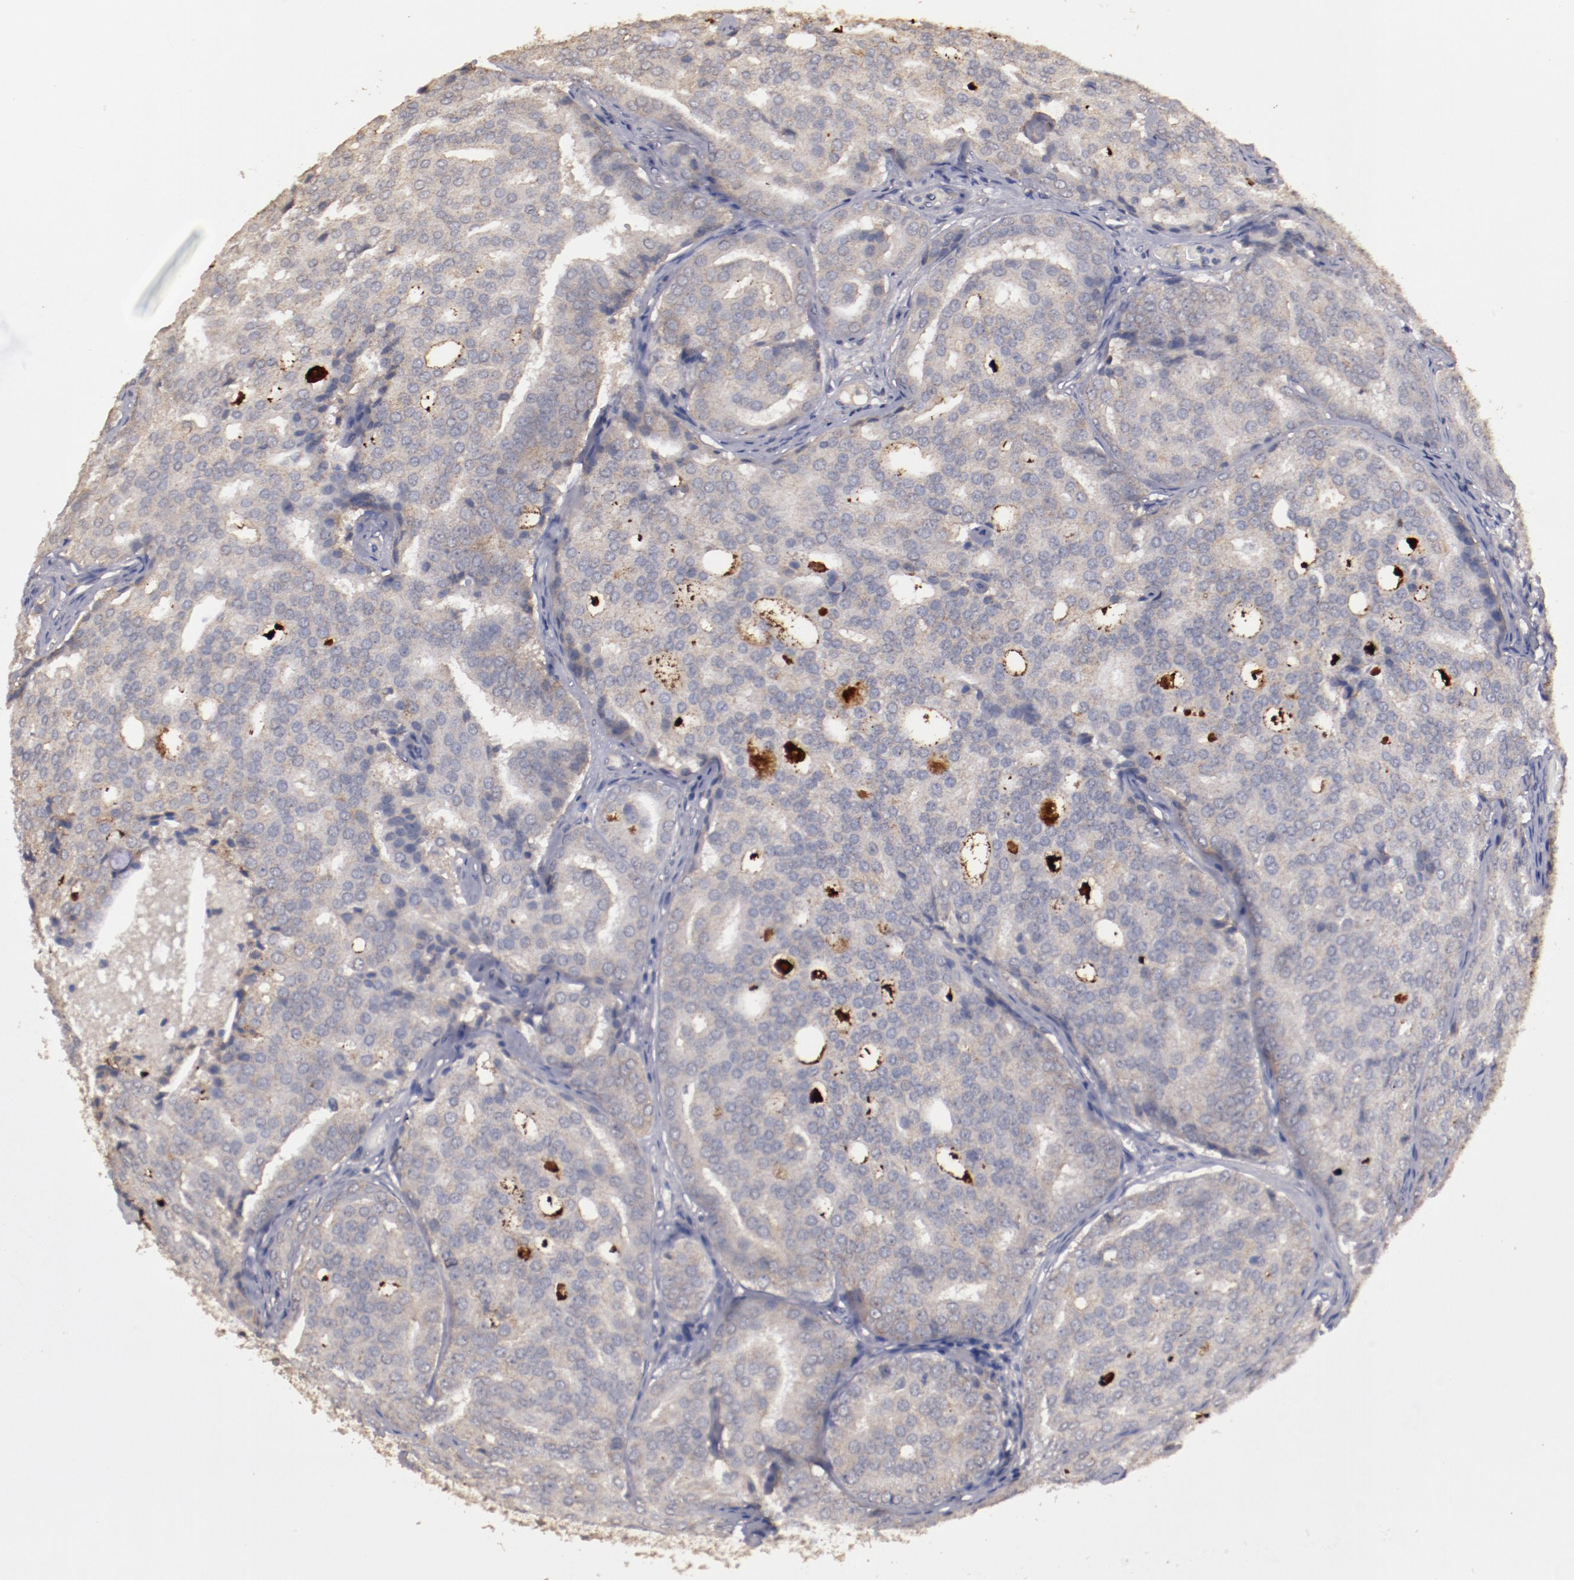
{"staining": {"intensity": "weak", "quantity": ">75%", "location": "cytoplasmic/membranous"}, "tissue": "prostate cancer", "cell_type": "Tumor cells", "image_type": "cancer", "snomed": [{"axis": "morphology", "description": "Adenocarcinoma, High grade"}, {"axis": "topography", "description": "Prostate"}], "caption": "Weak cytoplasmic/membranous protein positivity is seen in approximately >75% of tumor cells in adenocarcinoma (high-grade) (prostate). (DAB (3,3'-diaminobenzidine) IHC with brightfield microscopy, high magnification).", "gene": "FAT1", "patient": {"sex": "male", "age": 64}}